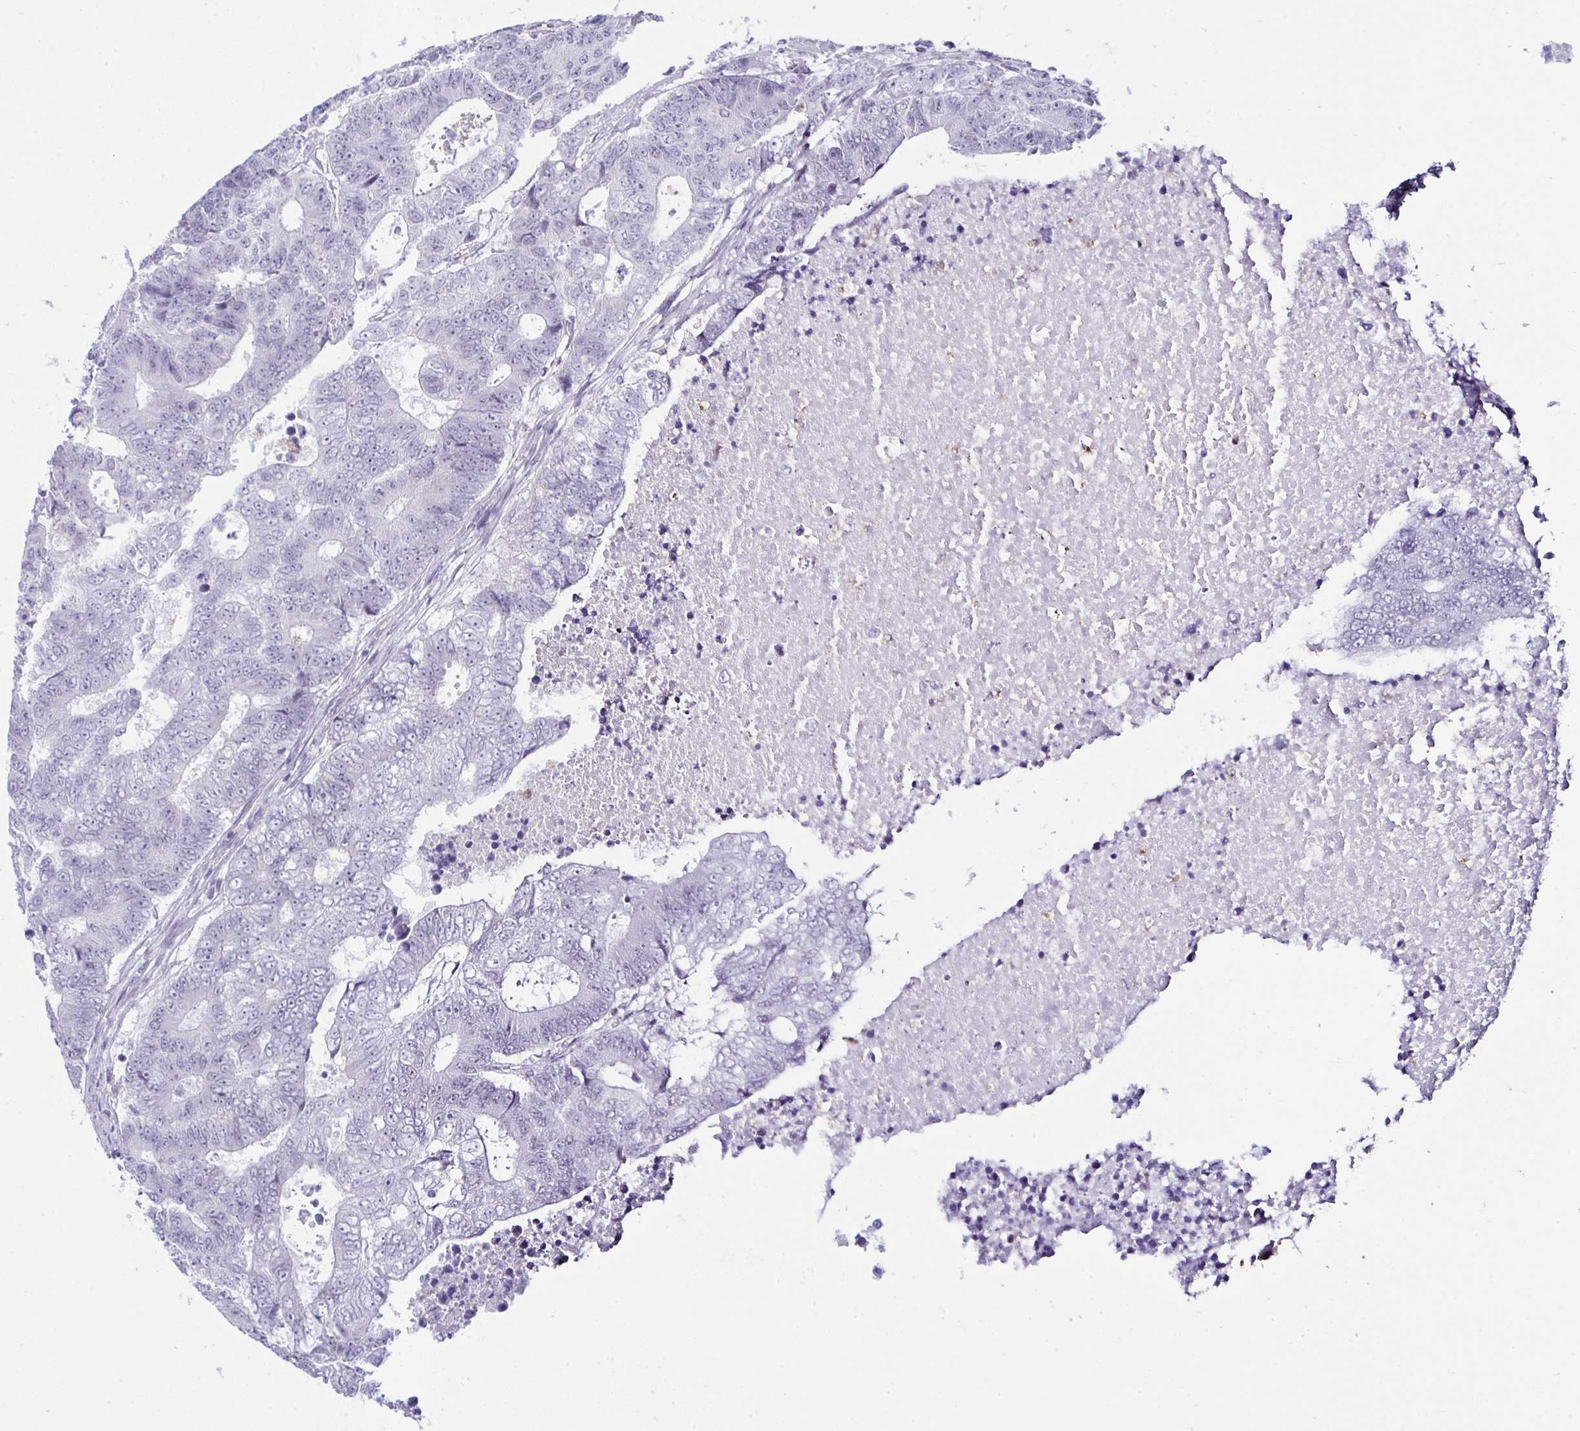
{"staining": {"intensity": "negative", "quantity": "none", "location": "none"}, "tissue": "colorectal cancer", "cell_type": "Tumor cells", "image_type": "cancer", "snomed": [{"axis": "morphology", "description": "Adenocarcinoma, NOS"}, {"axis": "topography", "description": "Colon"}], "caption": "Immunohistochemical staining of colorectal cancer (adenocarcinoma) demonstrates no significant expression in tumor cells. (DAB immunohistochemistry visualized using brightfield microscopy, high magnification).", "gene": "PLA2G12B", "patient": {"sex": "female", "age": 48}}